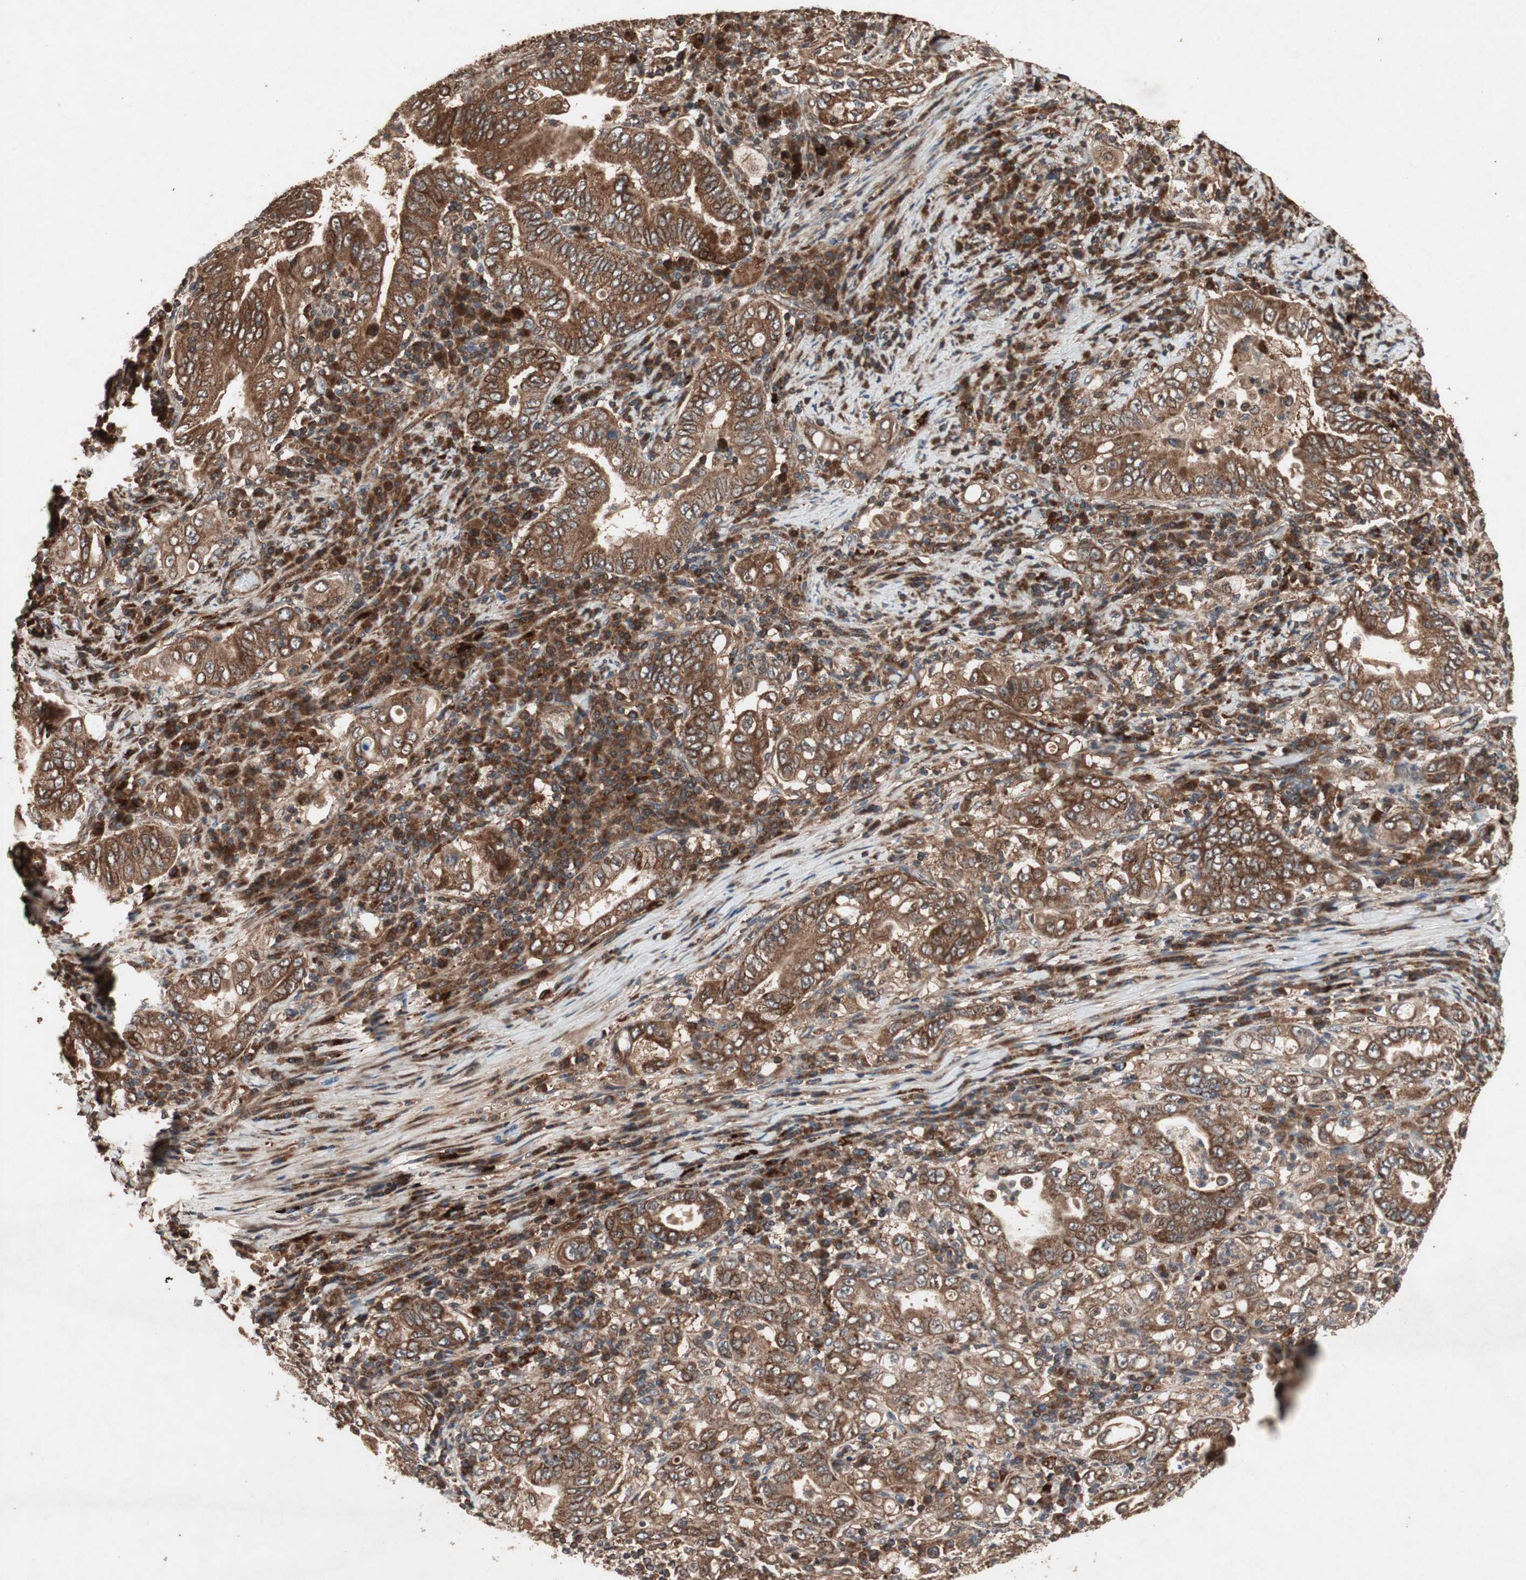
{"staining": {"intensity": "strong", "quantity": ">75%", "location": "cytoplasmic/membranous"}, "tissue": "stomach cancer", "cell_type": "Tumor cells", "image_type": "cancer", "snomed": [{"axis": "morphology", "description": "Normal tissue, NOS"}, {"axis": "morphology", "description": "Adenocarcinoma, NOS"}, {"axis": "topography", "description": "Esophagus"}, {"axis": "topography", "description": "Stomach, upper"}, {"axis": "topography", "description": "Peripheral nerve tissue"}], "caption": "Immunohistochemical staining of stomach adenocarcinoma displays high levels of strong cytoplasmic/membranous protein expression in approximately >75% of tumor cells.", "gene": "RAB1A", "patient": {"sex": "male", "age": 62}}